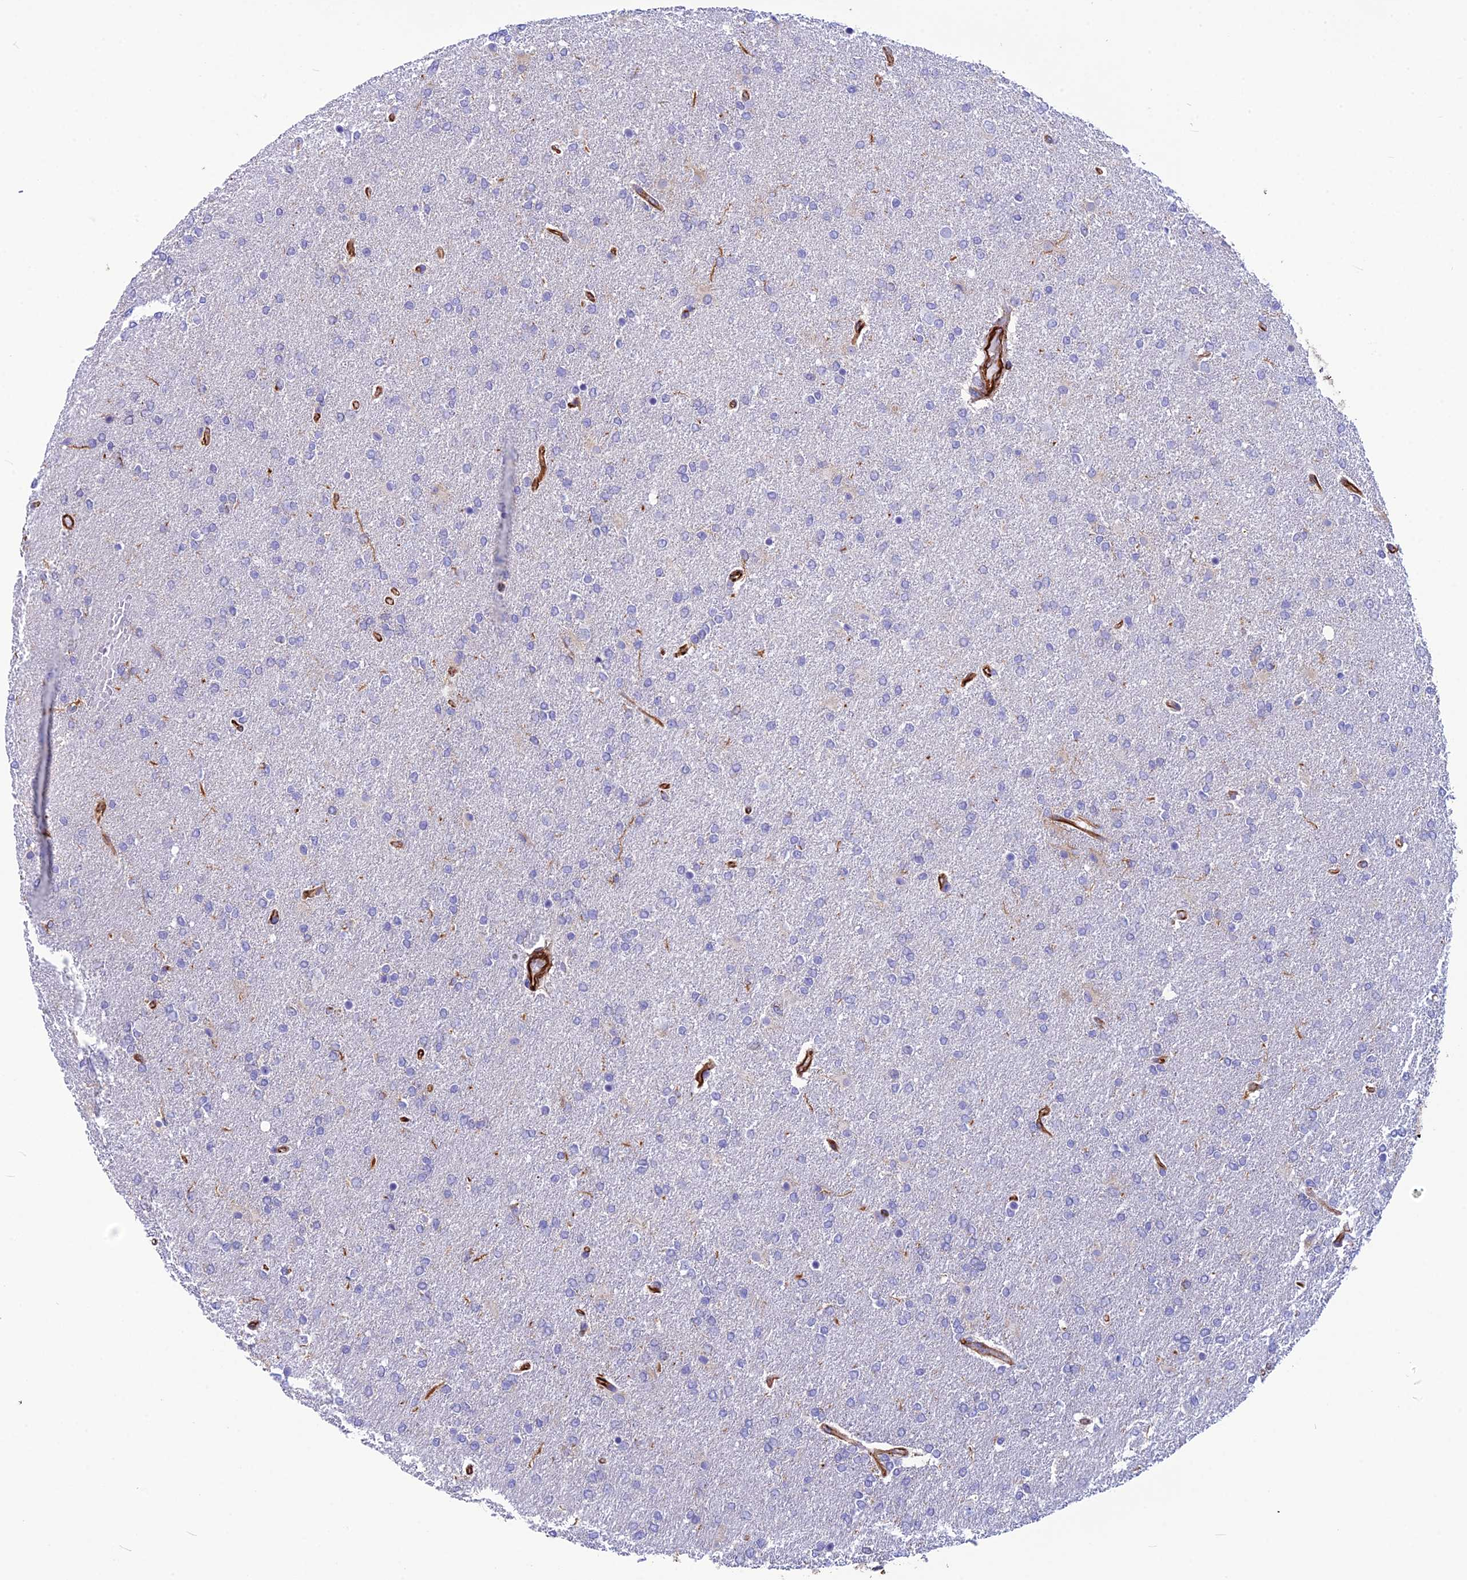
{"staining": {"intensity": "negative", "quantity": "none", "location": "none"}, "tissue": "glioma", "cell_type": "Tumor cells", "image_type": "cancer", "snomed": [{"axis": "morphology", "description": "Glioma, malignant, High grade"}, {"axis": "topography", "description": "Brain"}], "caption": "Malignant high-grade glioma was stained to show a protein in brown. There is no significant positivity in tumor cells.", "gene": "FBXL20", "patient": {"sex": "male", "age": 72}}